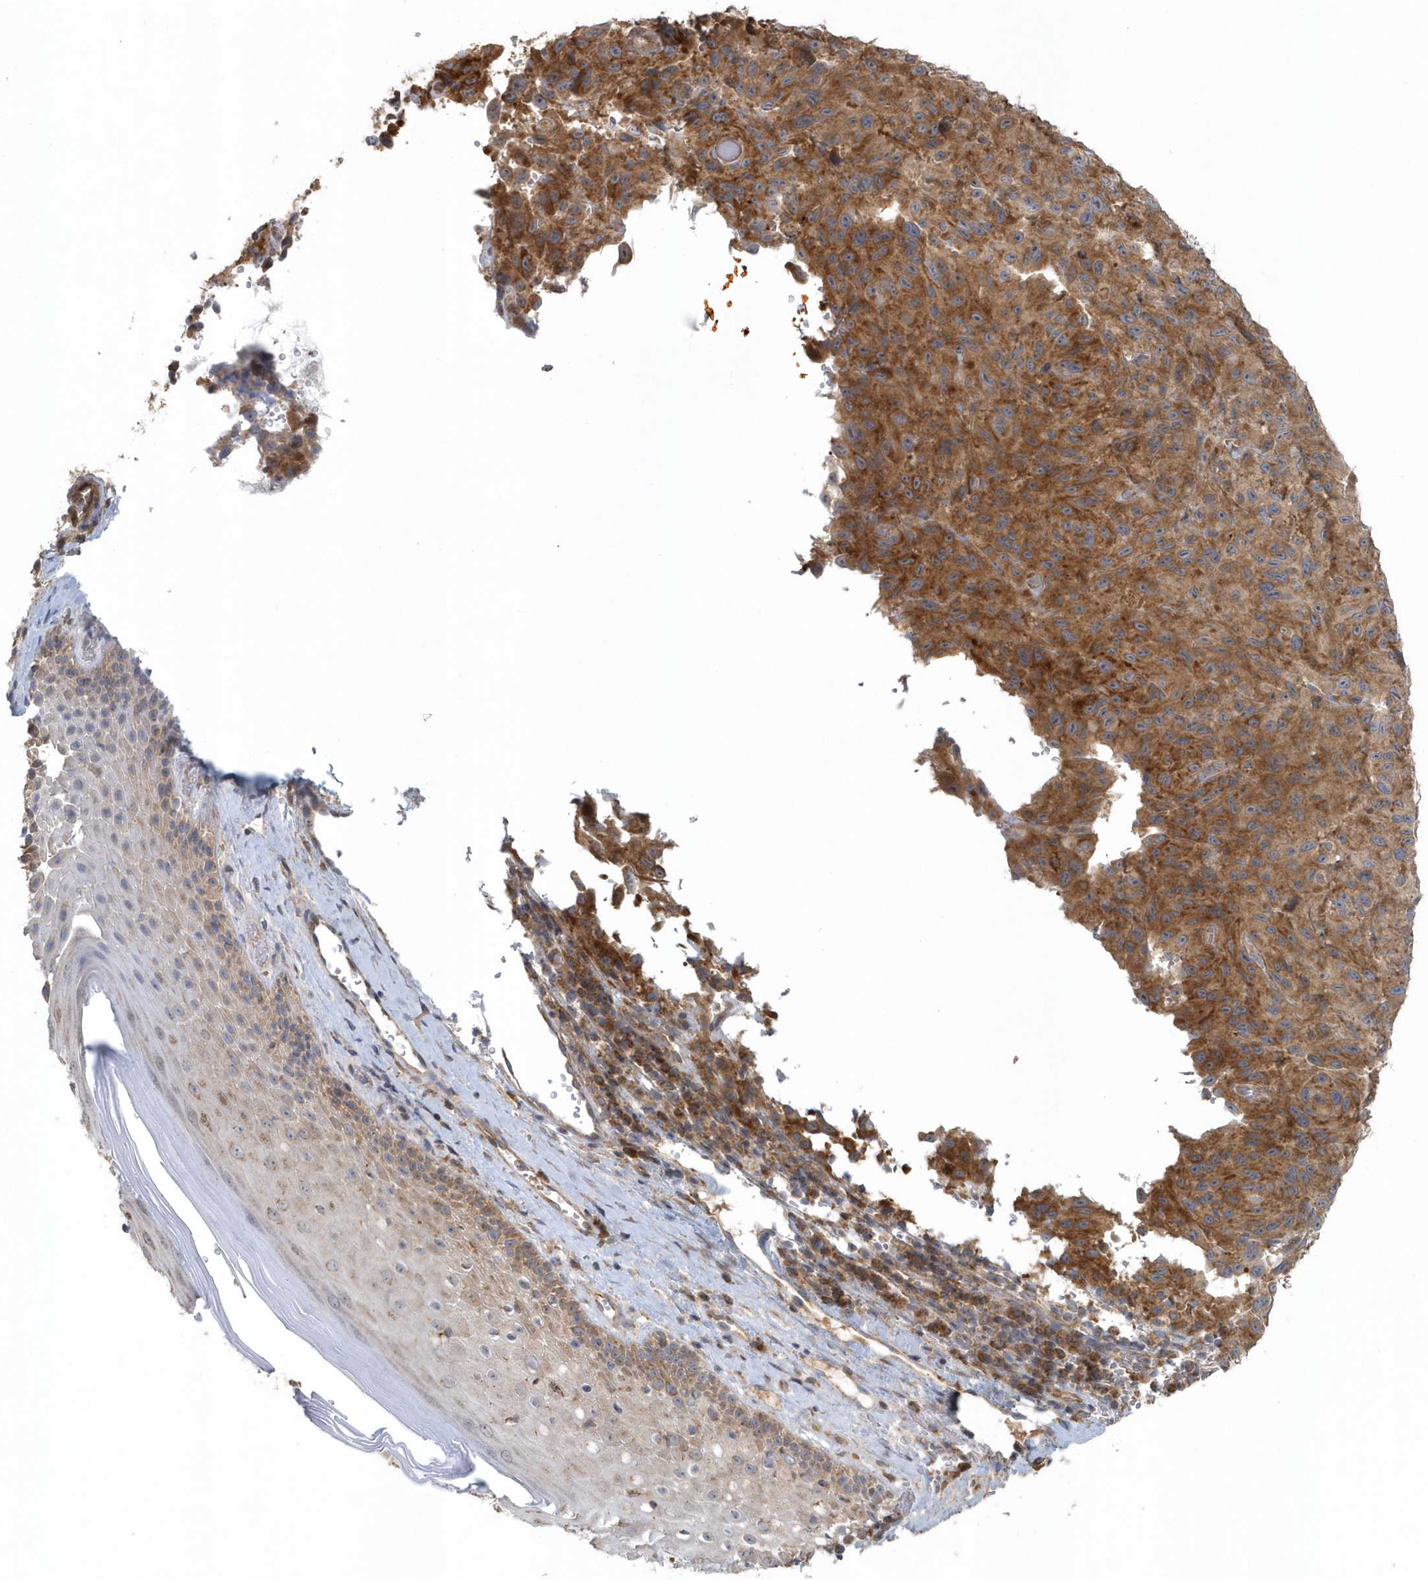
{"staining": {"intensity": "moderate", "quantity": ">75%", "location": "cytoplasmic/membranous"}, "tissue": "melanoma", "cell_type": "Tumor cells", "image_type": "cancer", "snomed": [{"axis": "morphology", "description": "Malignant melanoma, NOS"}, {"axis": "topography", "description": "Skin"}], "caption": "An immunohistochemistry (IHC) micrograph of tumor tissue is shown. Protein staining in brown shows moderate cytoplasmic/membranous positivity in malignant melanoma within tumor cells.", "gene": "MMUT", "patient": {"sex": "male", "age": 66}}